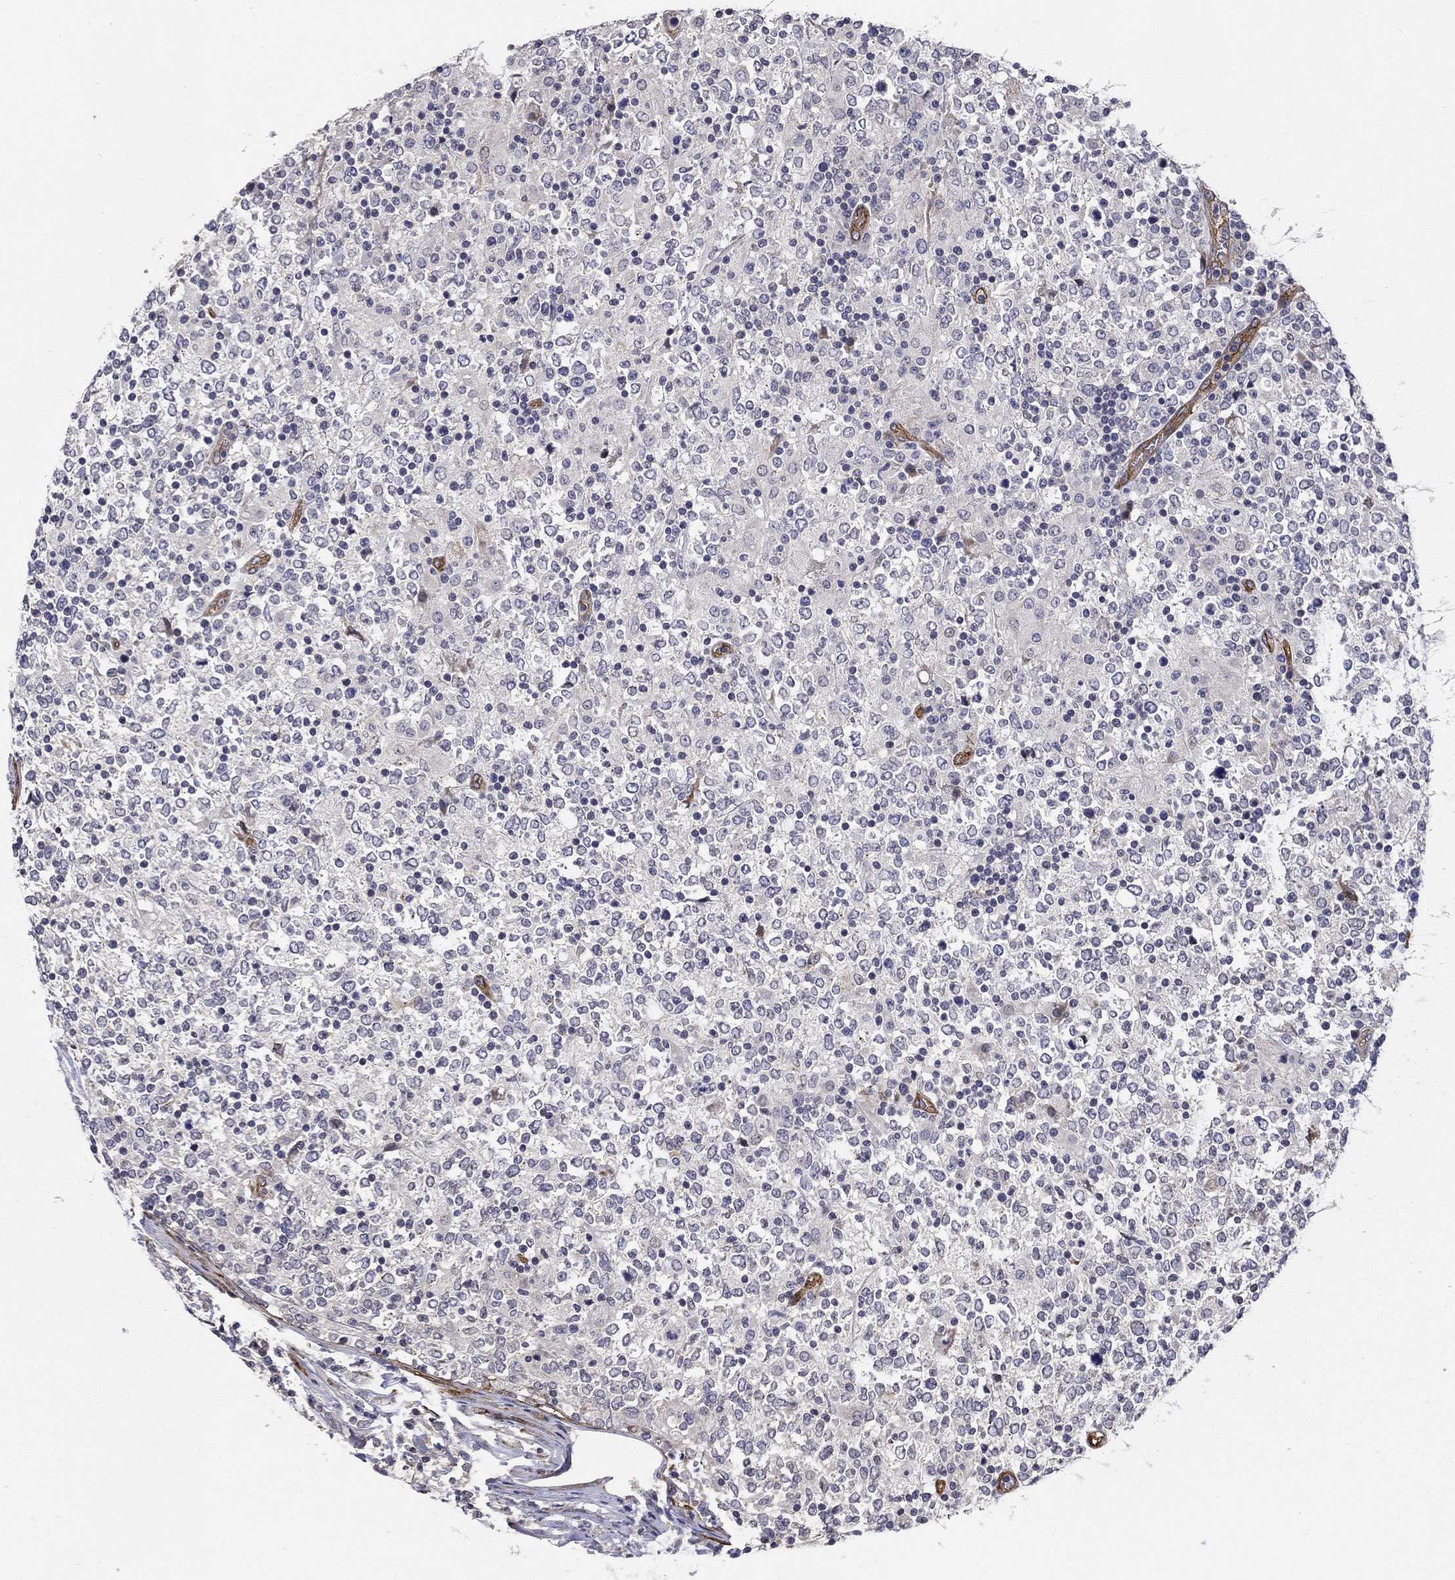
{"staining": {"intensity": "negative", "quantity": "none", "location": "none"}, "tissue": "lymphoma", "cell_type": "Tumor cells", "image_type": "cancer", "snomed": [{"axis": "morphology", "description": "Malignant lymphoma, non-Hodgkin's type, High grade"}, {"axis": "topography", "description": "Lymph node"}], "caption": "IHC histopathology image of lymphoma stained for a protein (brown), which exhibits no expression in tumor cells.", "gene": "SYNC", "patient": {"sex": "female", "age": 84}}